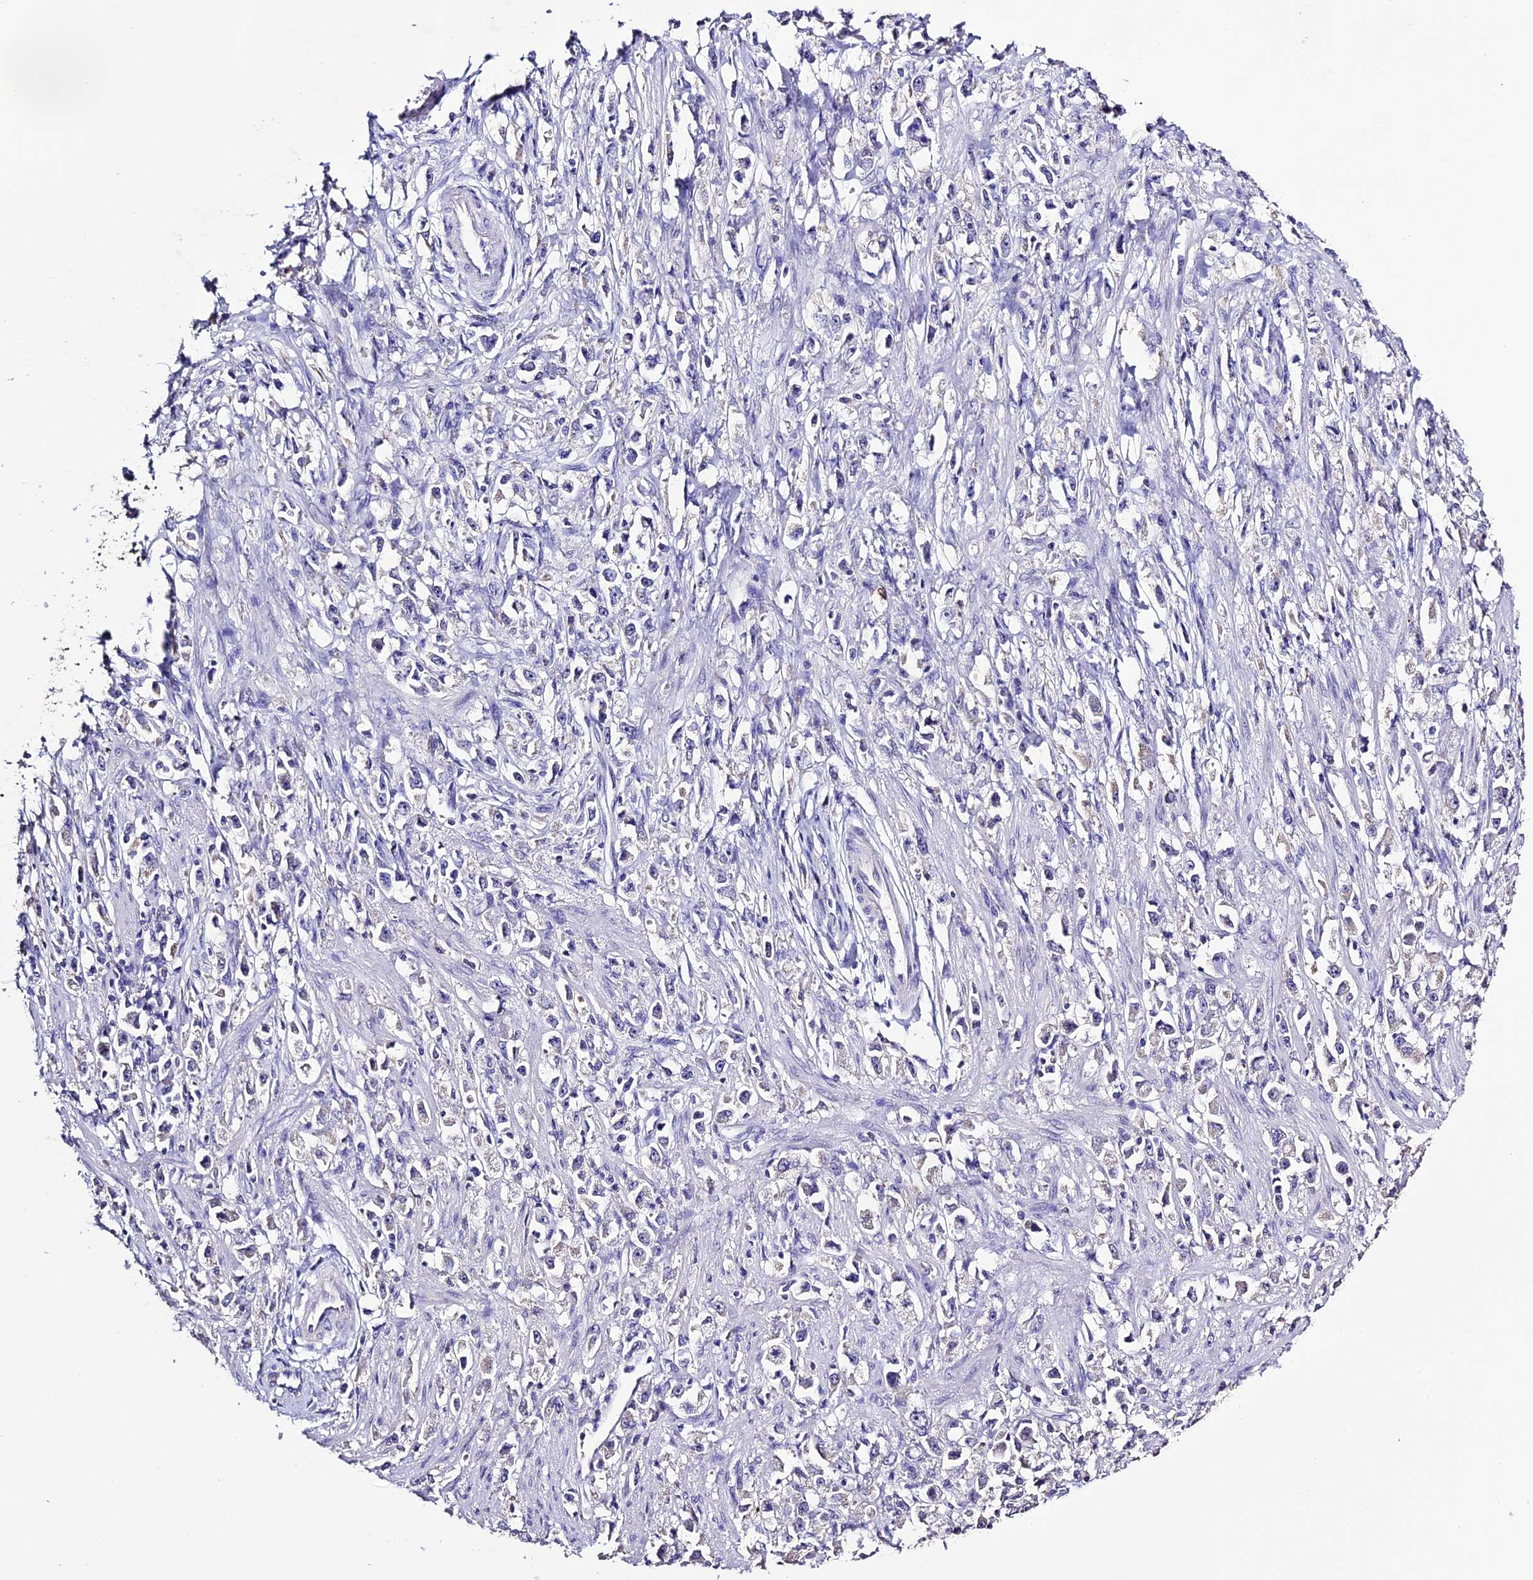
{"staining": {"intensity": "negative", "quantity": "none", "location": "none"}, "tissue": "stomach cancer", "cell_type": "Tumor cells", "image_type": "cancer", "snomed": [{"axis": "morphology", "description": "Adenocarcinoma, NOS"}, {"axis": "topography", "description": "Stomach"}], "caption": "IHC of stomach adenocarcinoma demonstrates no expression in tumor cells.", "gene": "DIS3L", "patient": {"sex": "female", "age": 59}}